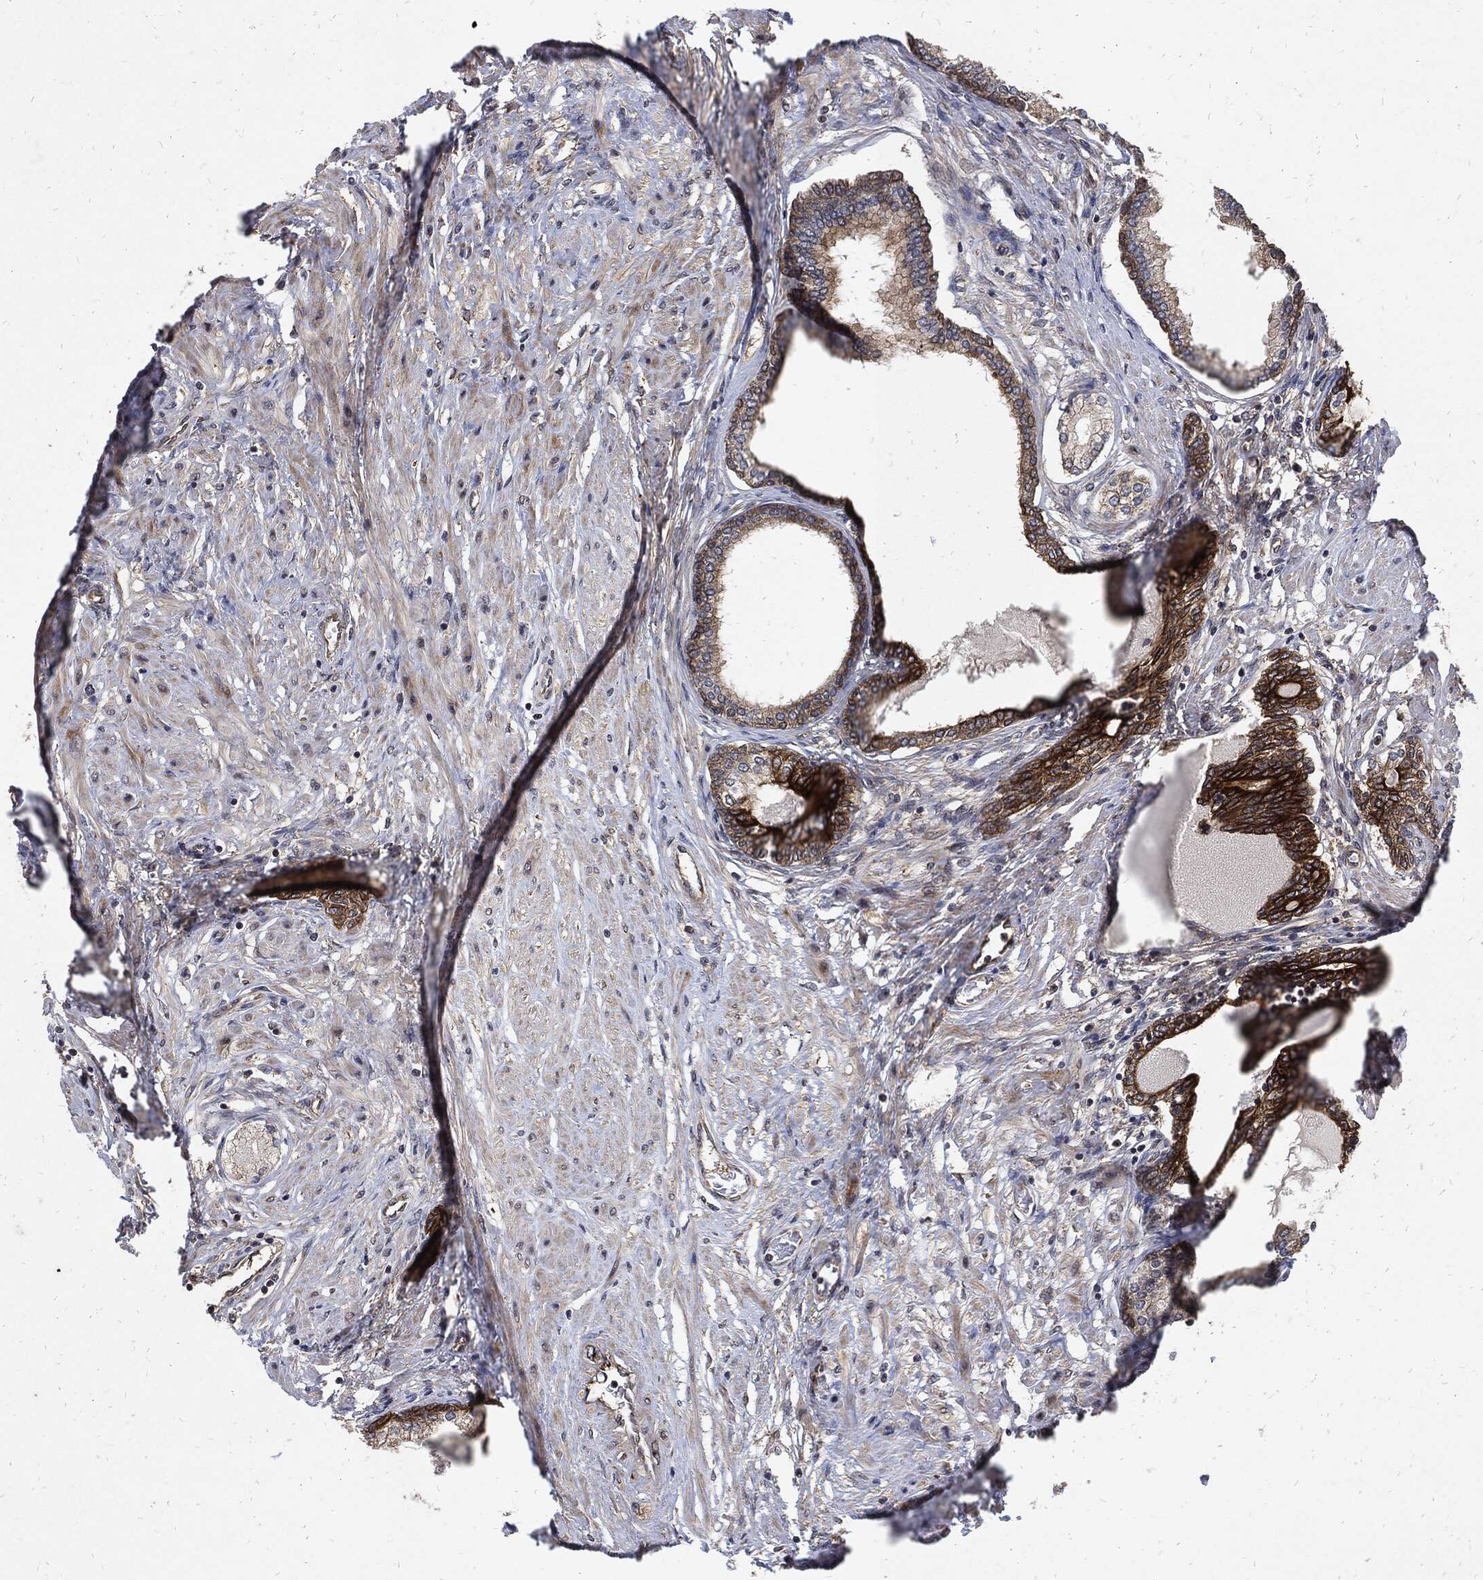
{"staining": {"intensity": "strong", "quantity": "25%-75%", "location": "cytoplasmic/membranous"}, "tissue": "prostate cancer", "cell_type": "Tumor cells", "image_type": "cancer", "snomed": [{"axis": "morphology", "description": "Adenocarcinoma, Low grade"}, {"axis": "topography", "description": "Prostate and seminal vesicle, NOS"}], "caption": "Protein analysis of prostate low-grade adenocarcinoma tissue demonstrates strong cytoplasmic/membranous expression in approximately 25%-75% of tumor cells.", "gene": "DCTN1", "patient": {"sex": "male", "age": 61}}